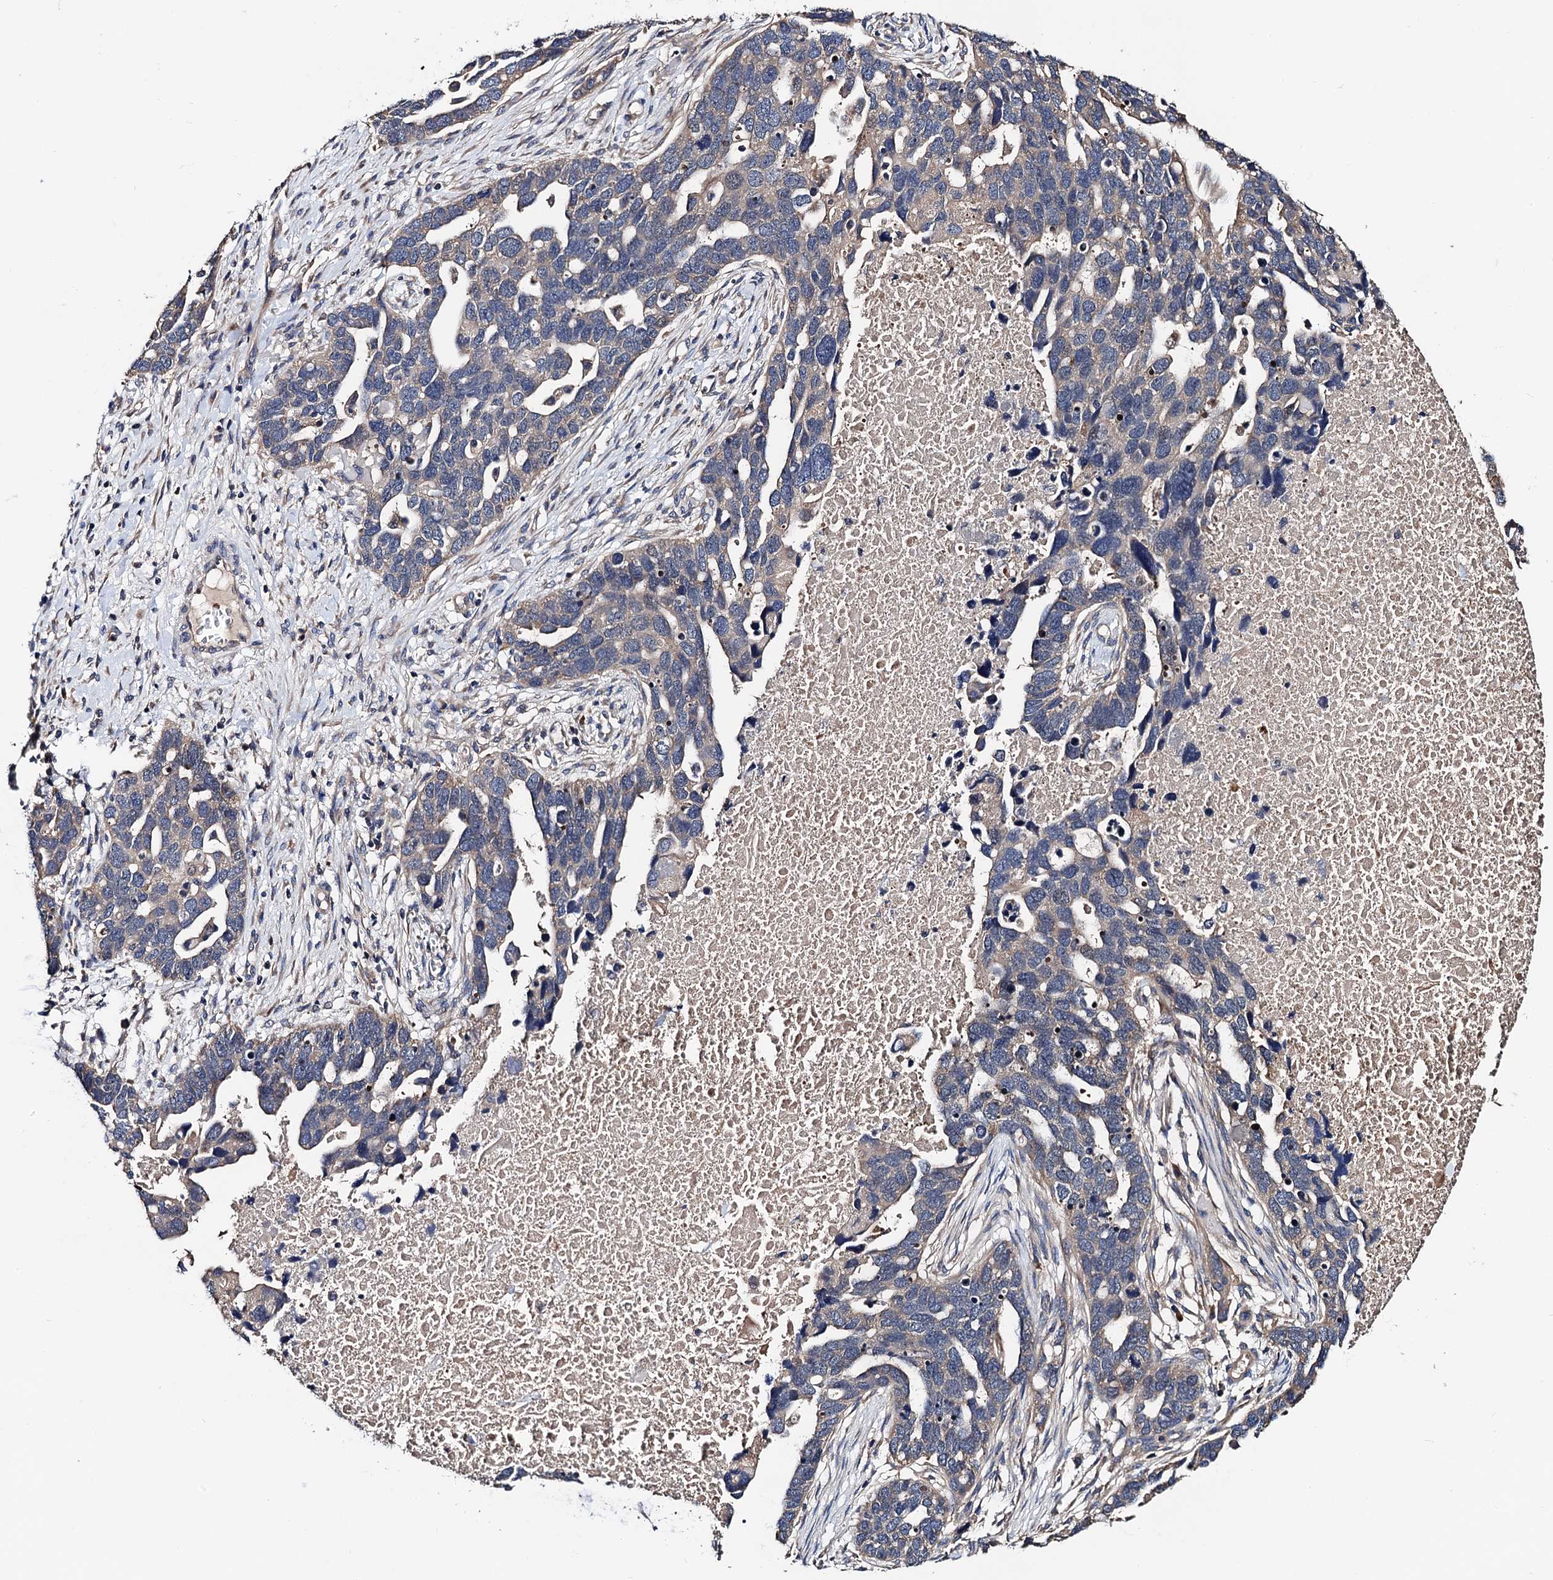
{"staining": {"intensity": "weak", "quantity": "<25%", "location": "cytoplasmic/membranous"}, "tissue": "ovarian cancer", "cell_type": "Tumor cells", "image_type": "cancer", "snomed": [{"axis": "morphology", "description": "Cystadenocarcinoma, serous, NOS"}, {"axis": "topography", "description": "Ovary"}], "caption": "Image shows no significant protein staining in tumor cells of serous cystadenocarcinoma (ovarian). (Immunohistochemistry (ihc), brightfield microscopy, high magnification).", "gene": "TRMT112", "patient": {"sex": "female", "age": 54}}